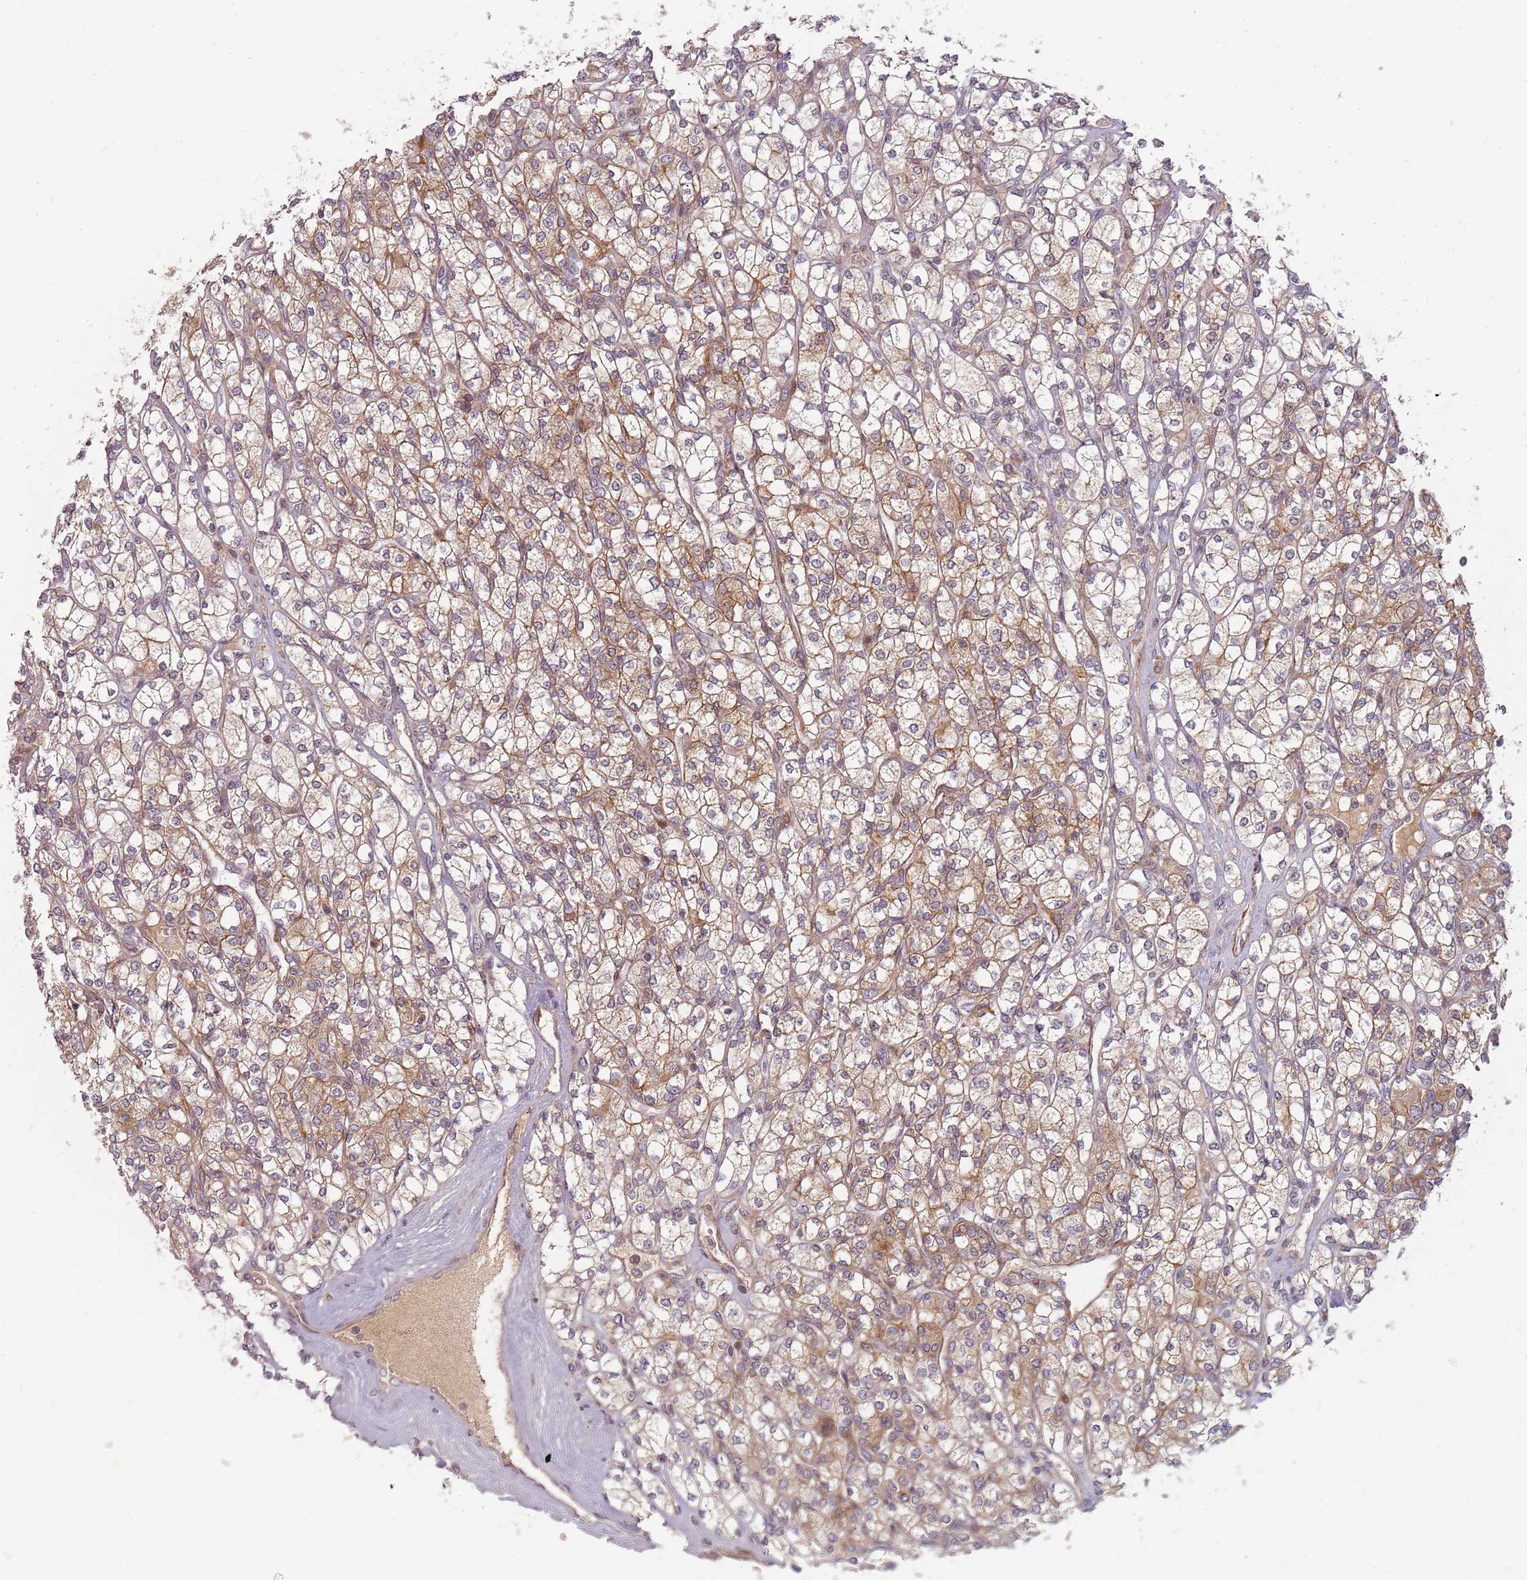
{"staining": {"intensity": "moderate", "quantity": "25%-75%", "location": "cytoplasmic/membranous"}, "tissue": "renal cancer", "cell_type": "Tumor cells", "image_type": "cancer", "snomed": [{"axis": "morphology", "description": "Adenocarcinoma, NOS"}, {"axis": "topography", "description": "Kidney"}], "caption": "IHC of human renal cancer shows medium levels of moderate cytoplasmic/membranous positivity in approximately 25%-75% of tumor cells.", "gene": "RPS6KA2", "patient": {"sex": "male", "age": 77}}